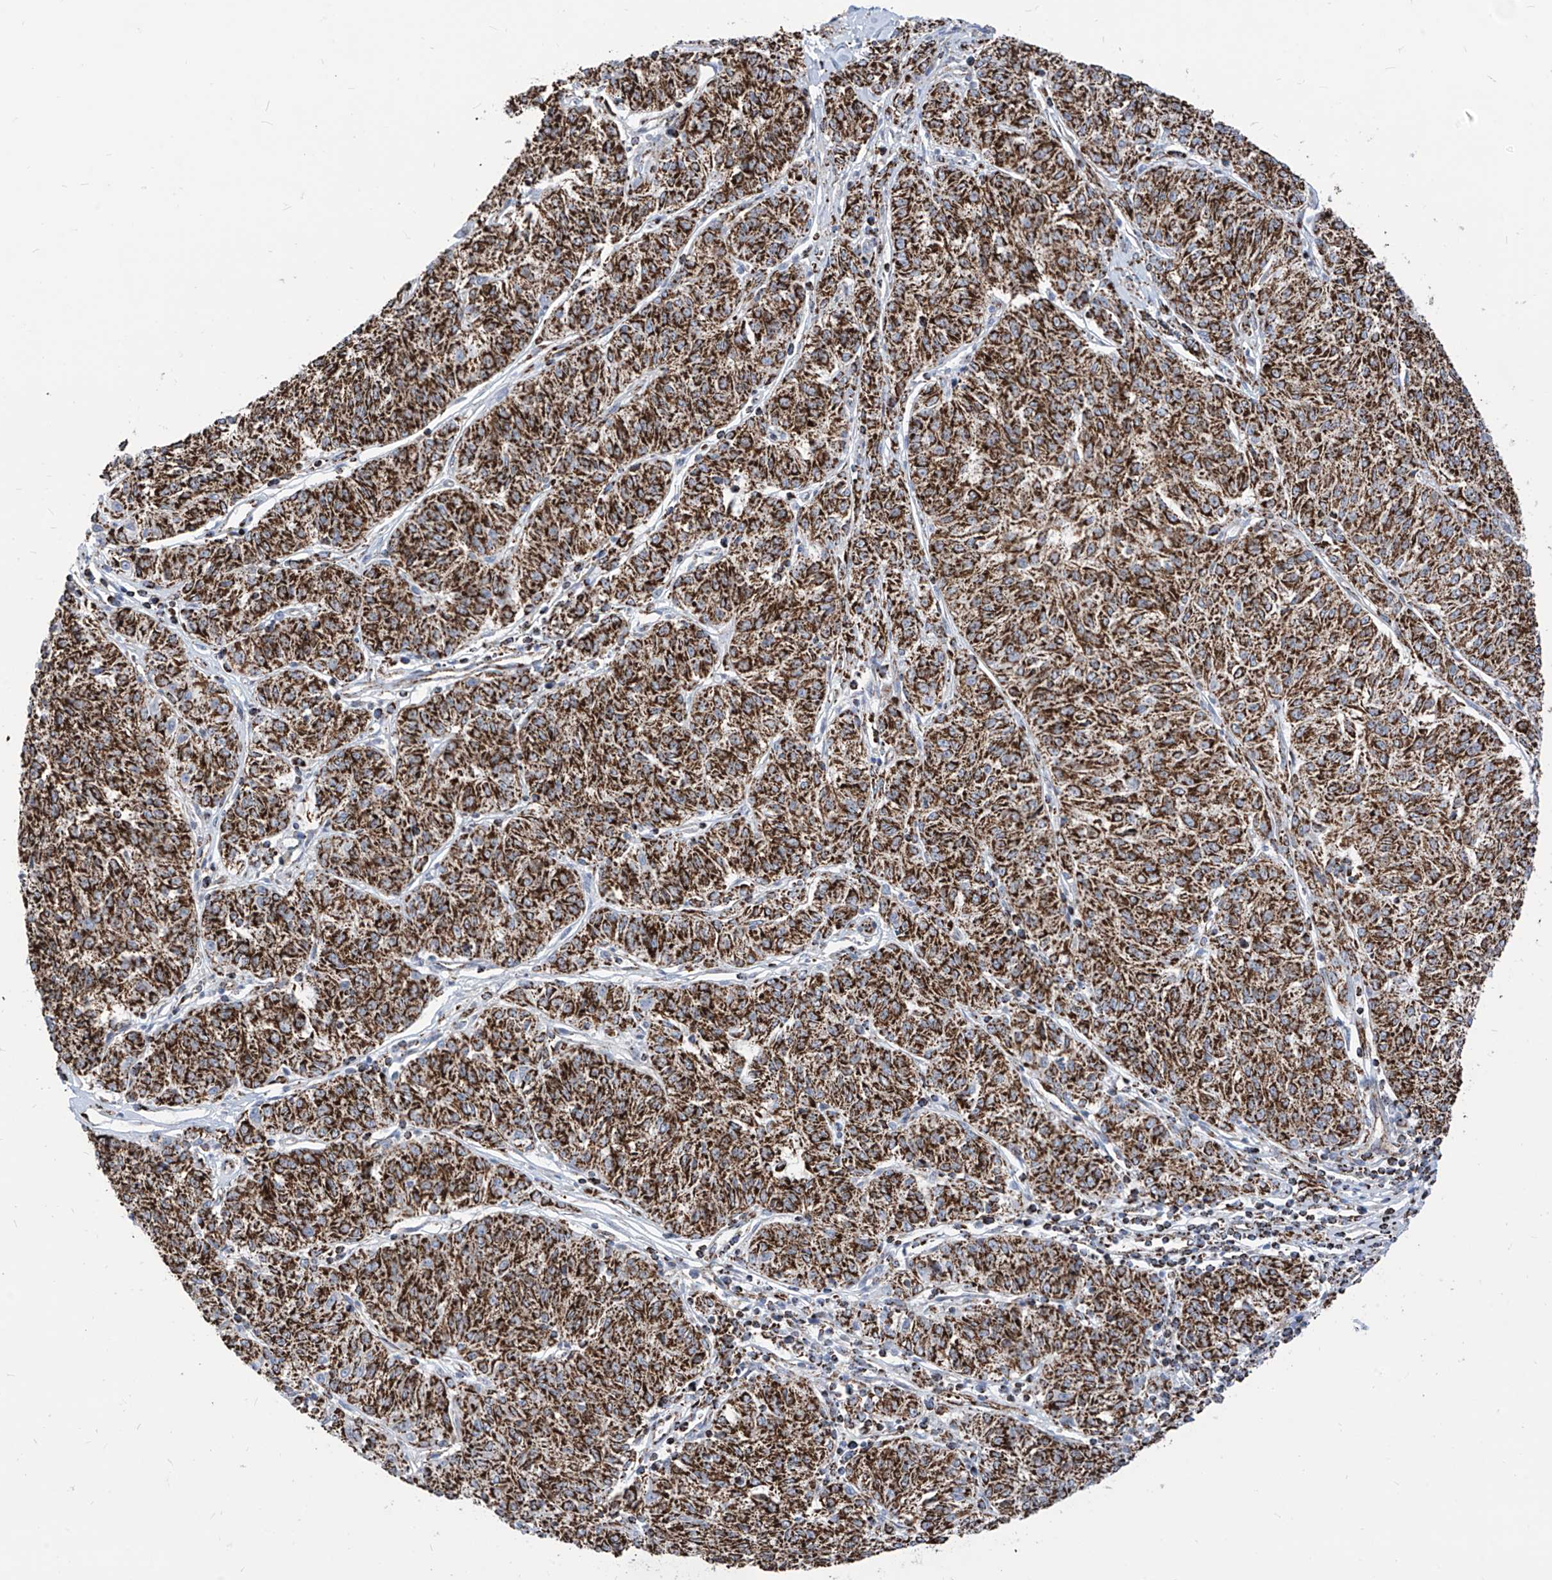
{"staining": {"intensity": "strong", "quantity": ">75%", "location": "cytoplasmic/membranous"}, "tissue": "melanoma", "cell_type": "Tumor cells", "image_type": "cancer", "snomed": [{"axis": "morphology", "description": "Malignant melanoma, NOS"}, {"axis": "topography", "description": "Skin"}], "caption": "An image of human malignant melanoma stained for a protein demonstrates strong cytoplasmic/membranous brown staining in tumor cells.", "gene": "COX5B", "patient": {"sex": "female", "age": 72}}